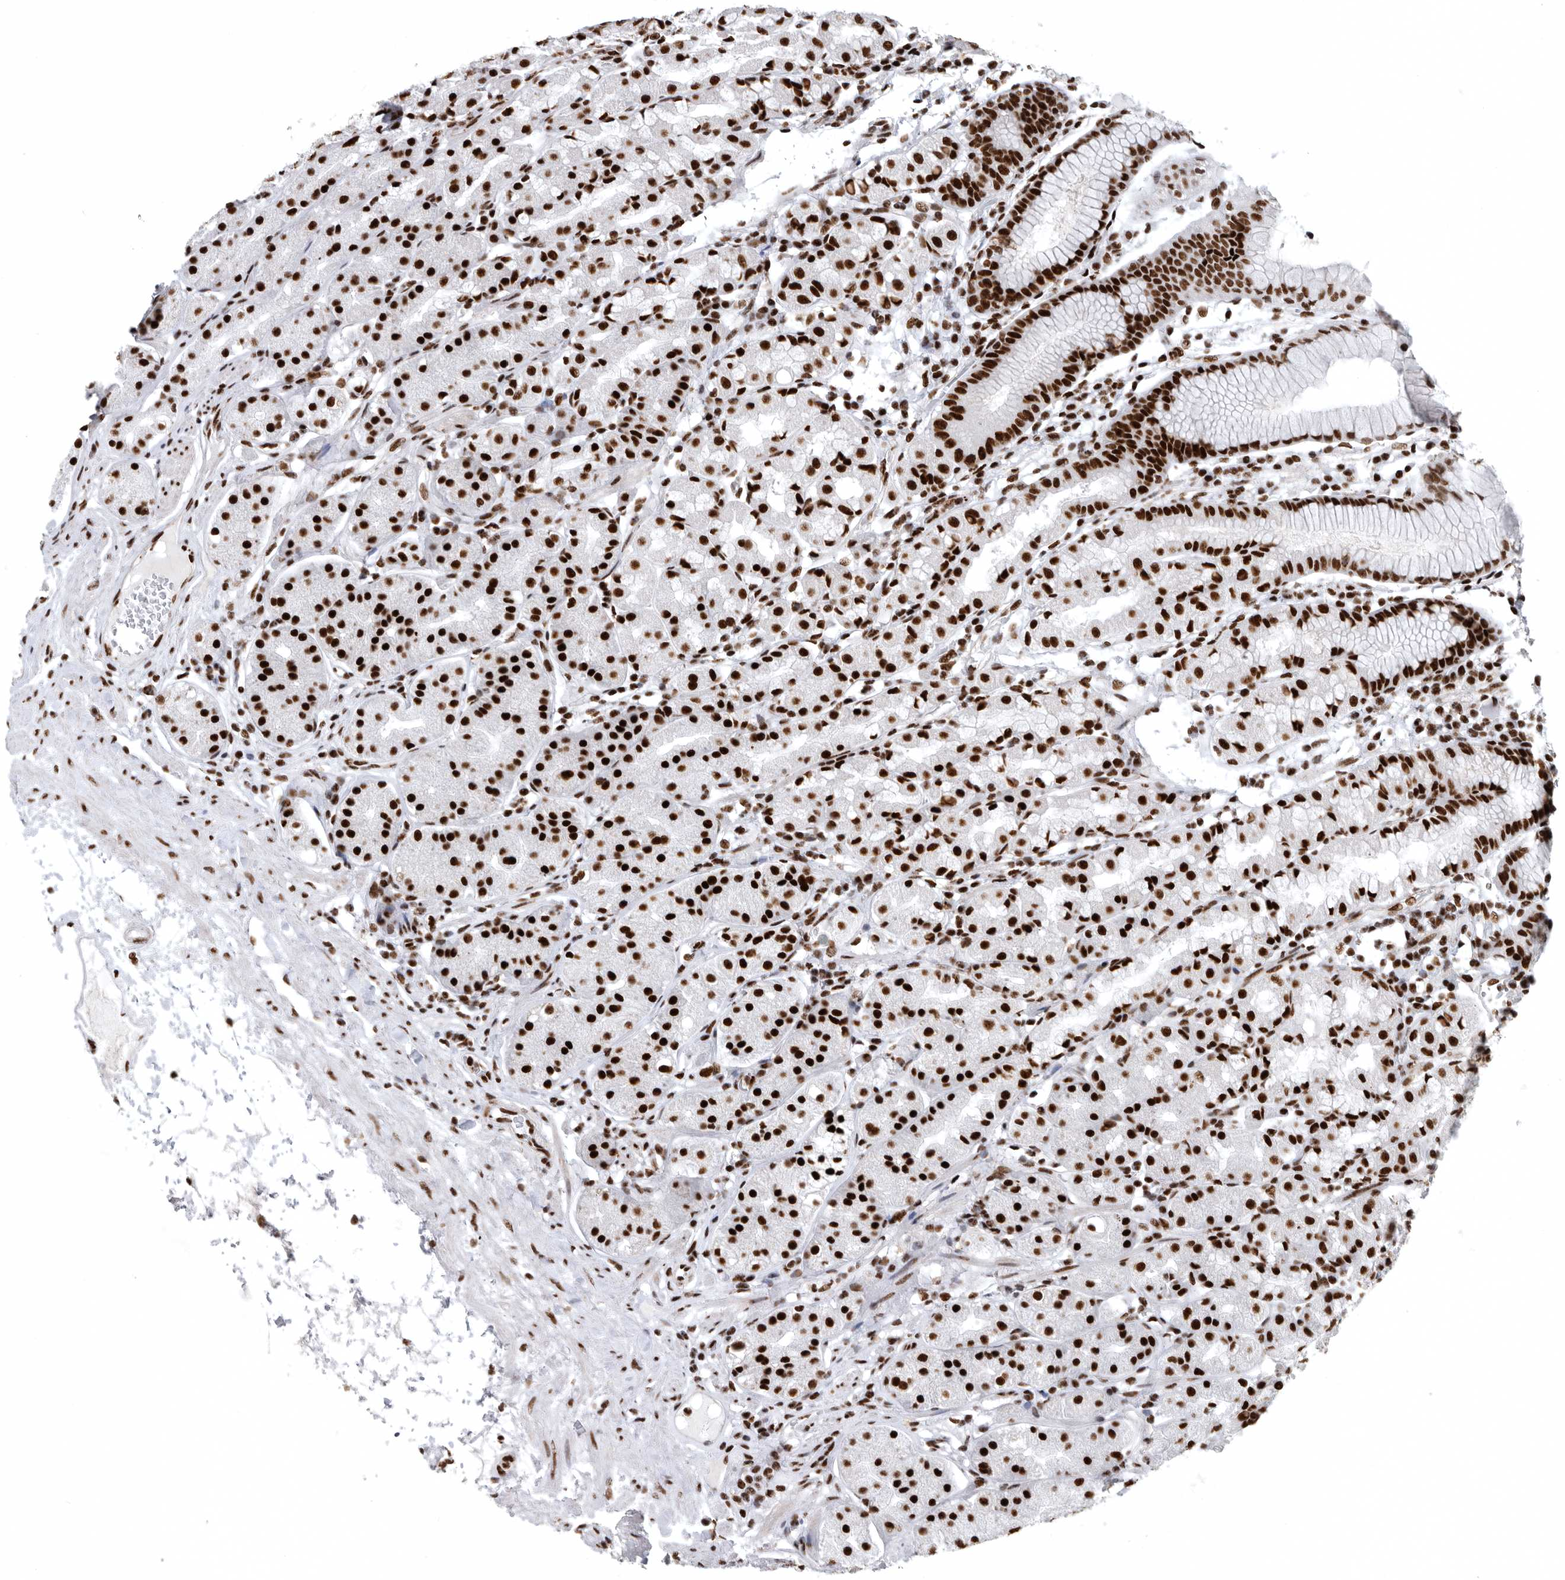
{"staining": {"intensity": "strong", "quantity": ">75%", "location": "nuclear"}, "tissue": "stomach", "cell_type": "Glandular cells", "image_type": "normal", "snomed": [{"axis": "morphology", "description": "Normal tissue, NOS"}, {"axis": "topography", "description": "Stomach, lower"}], "caption": "Protein staining shows strong nuclear expression in approximately >75% of glandular cells in normal stomach. The protein is shown in brown color, while the nuclei are stained blue.", "gene": "BCLAF1", "patient": {"sex": "female", "age": 56}}